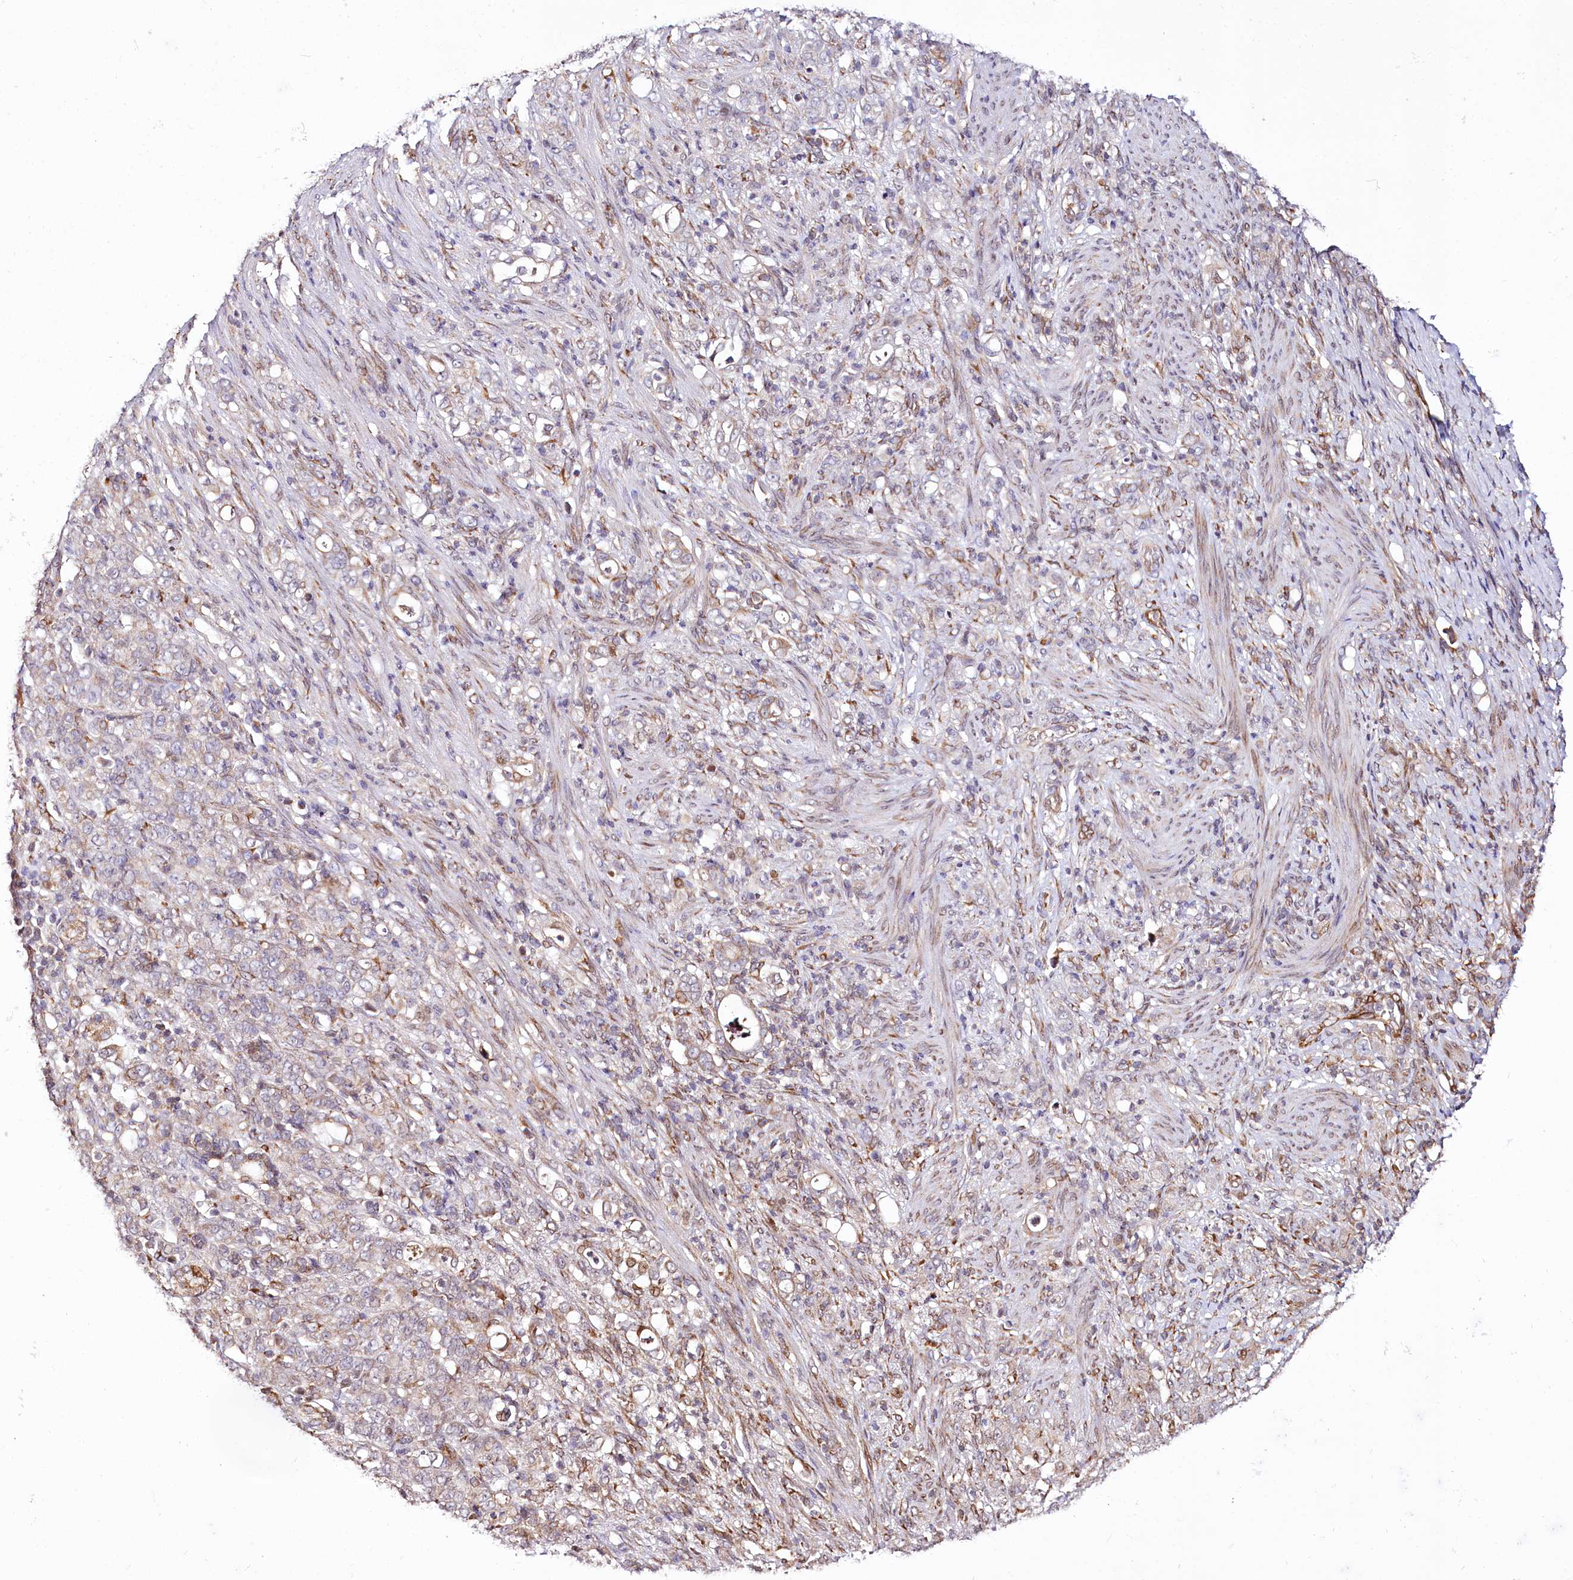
{"staining": {"intensity": "weak", "quantity": "25%-75%", "location": "cytoplasmic/membranous"}, "tissue": "stomach cancer", "cell_type": "Tumor cells", "image_type": "cancer", "snomed": [{"axis": "morphology", "description": "Adenocarcinoma, NOS"}, {"axis": "topography", "description": "Stomach"}], "caption": "Stomach cancer stained with a brown dye exhibits weak cytoplasmic/membranous positive positivity in about 25%-75% of tumor cells.", "gene": "CUTC", "patient": {"sex": "female", "age": 79}}